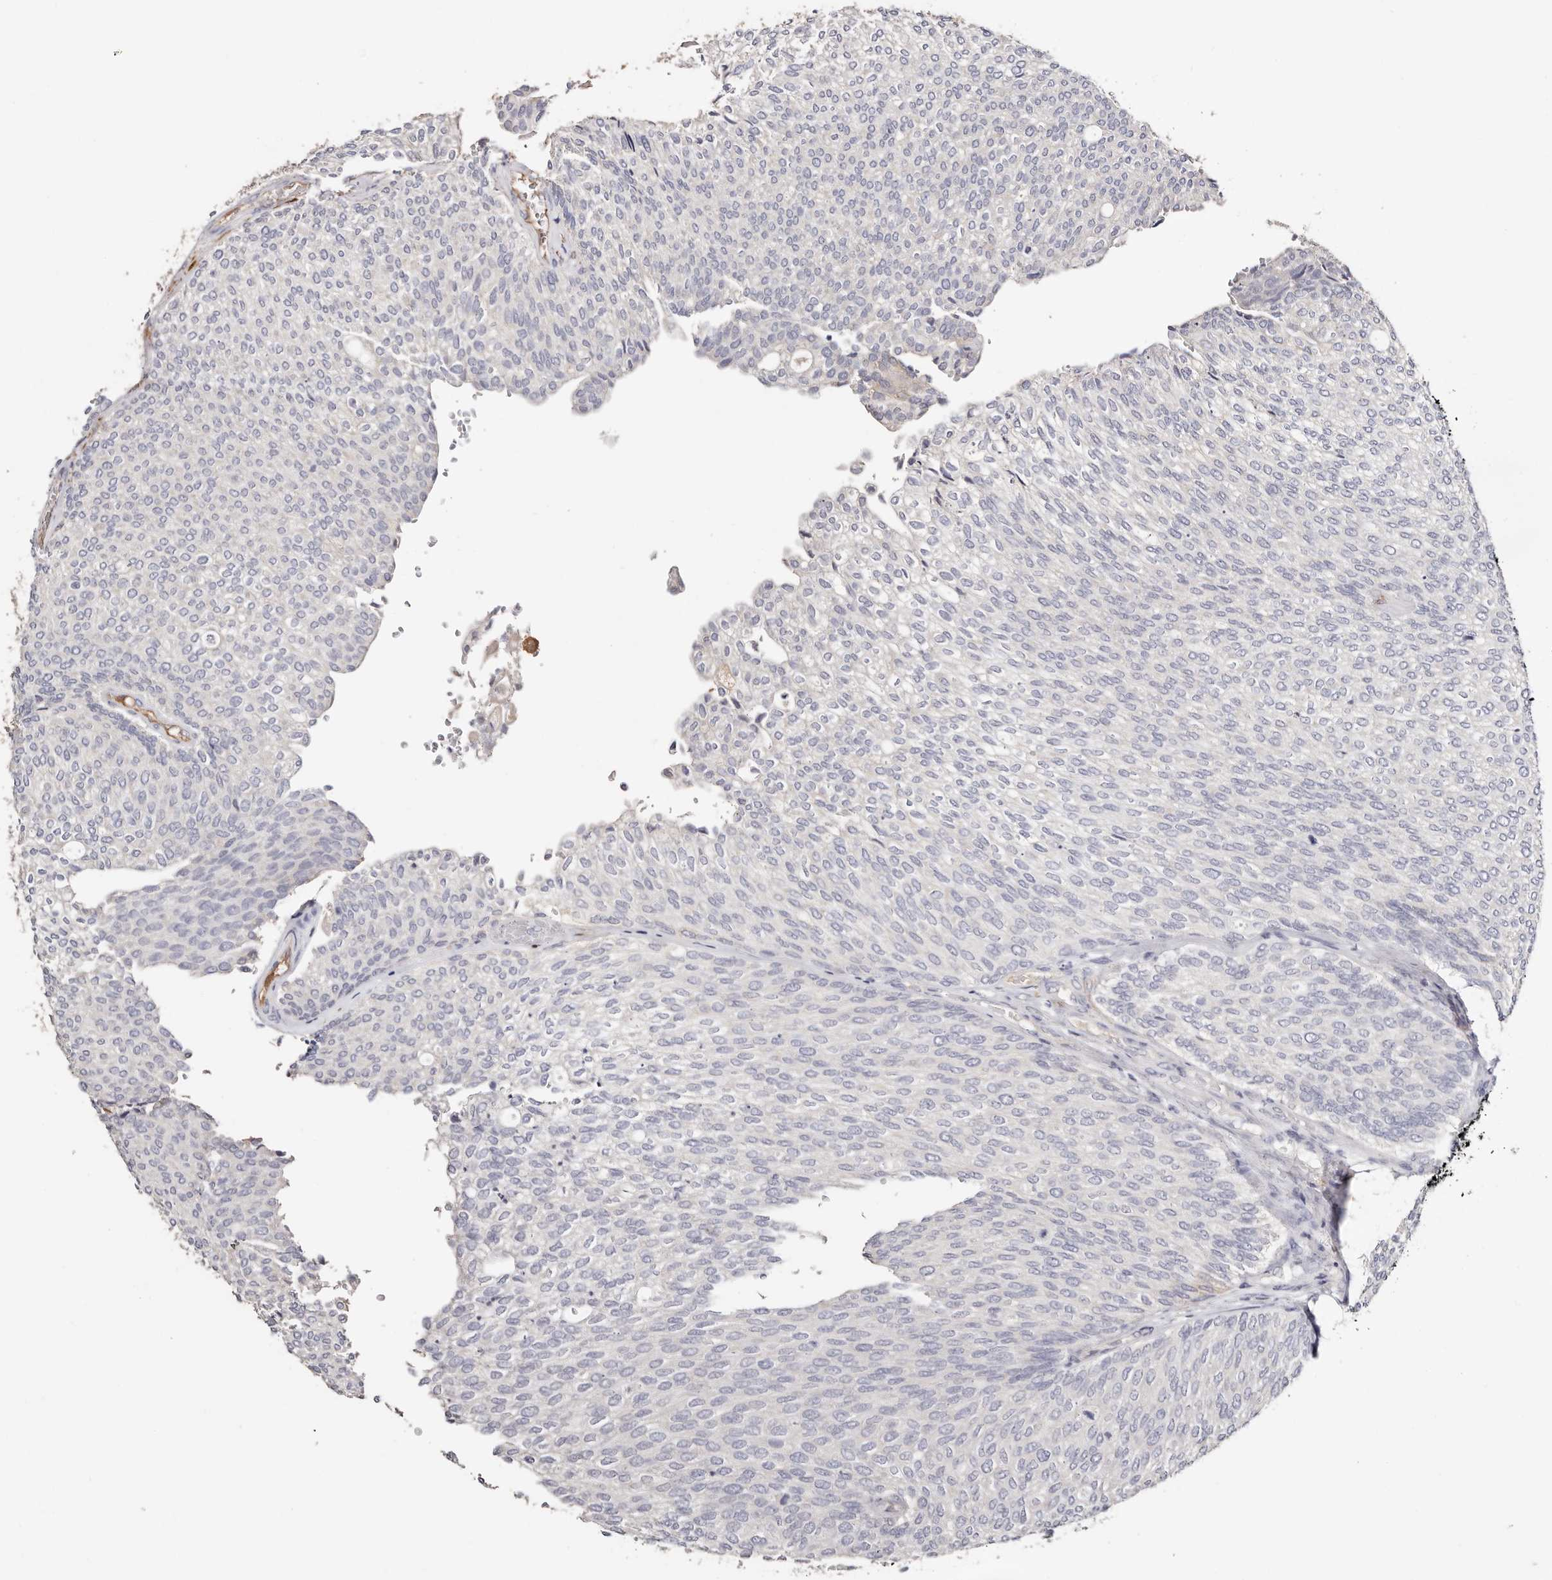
{"staining": {"intensity": "negative", "quantity": "none", "location": "none"}, "tissue": "urothelial cancer", "cell_type": "Tumor cells", "image_type": "cancer", "snomed": [{"axis": "morphology", "description": "Urothelial carcinoma, Low grade"}, {"axis": "topography", "description": "Urinary bladder"}], "caption": "Immunohistochemical staining of human urothelial cancer demonstrates no significant positivity in tumor cells.", "gene": "TGM2", "patient": {"sex": "female", "age": 79}}